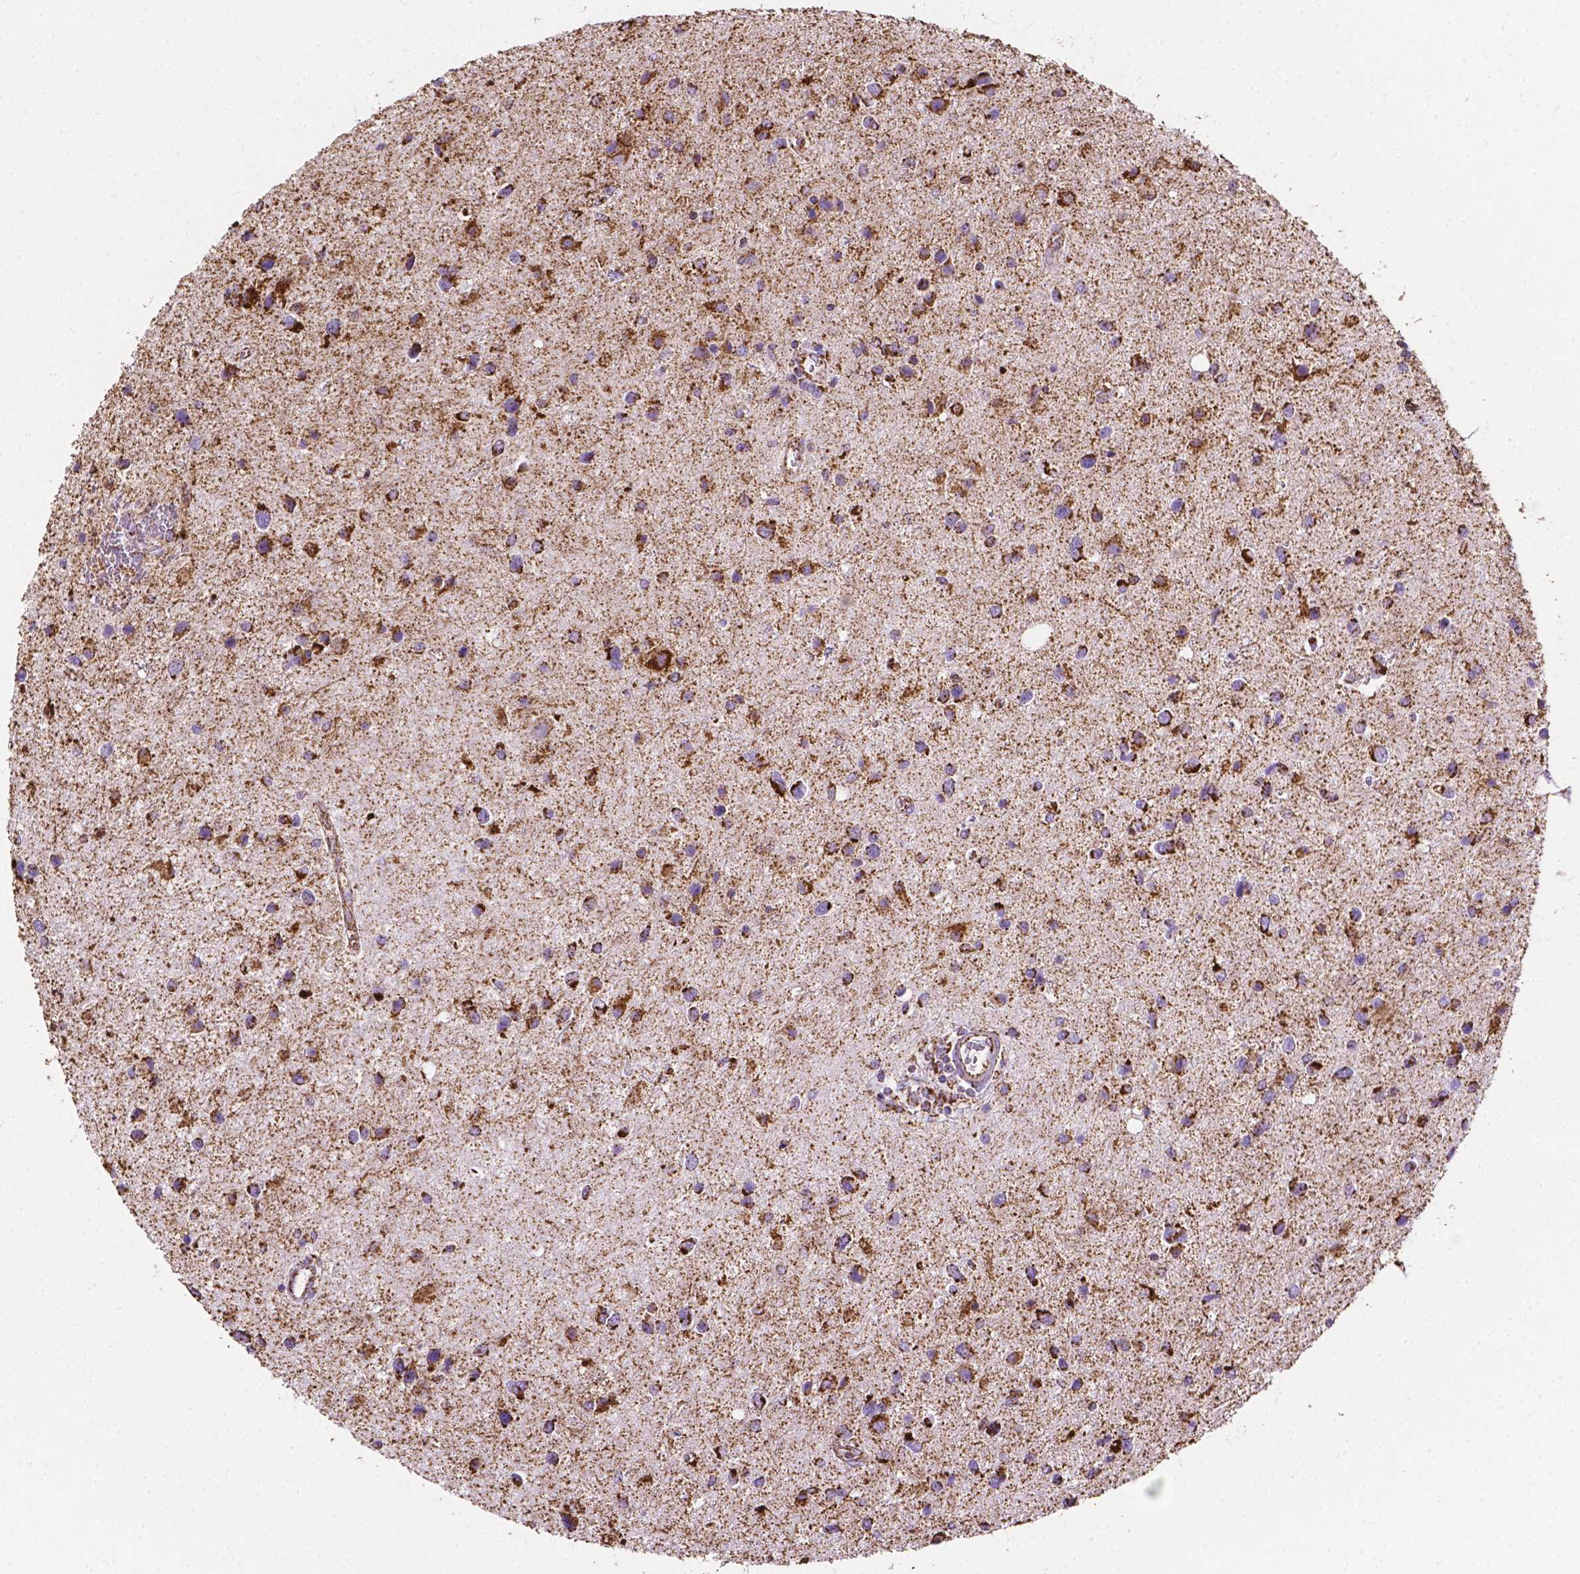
{"staining": {"intensity": "strong", "quantity": ">75%", "location": "cytoplasmic/membranous"}, "tissue": "glioma", "cell_type": "Tumor cells", "image_type": "cancer", "snomed": [{"axis": "morphology", "description": "Glioma, malignant, Low grade"}, {"axis": "topography", "description": "Brain"}], "caption": "A brown stain highlights strong cytoplasmic/membranous expression of a protein in human malignant glioma (low-grade) tumor cells.", "gene": "RMDN3", "patient": {"sex": "female", "age": 32}}